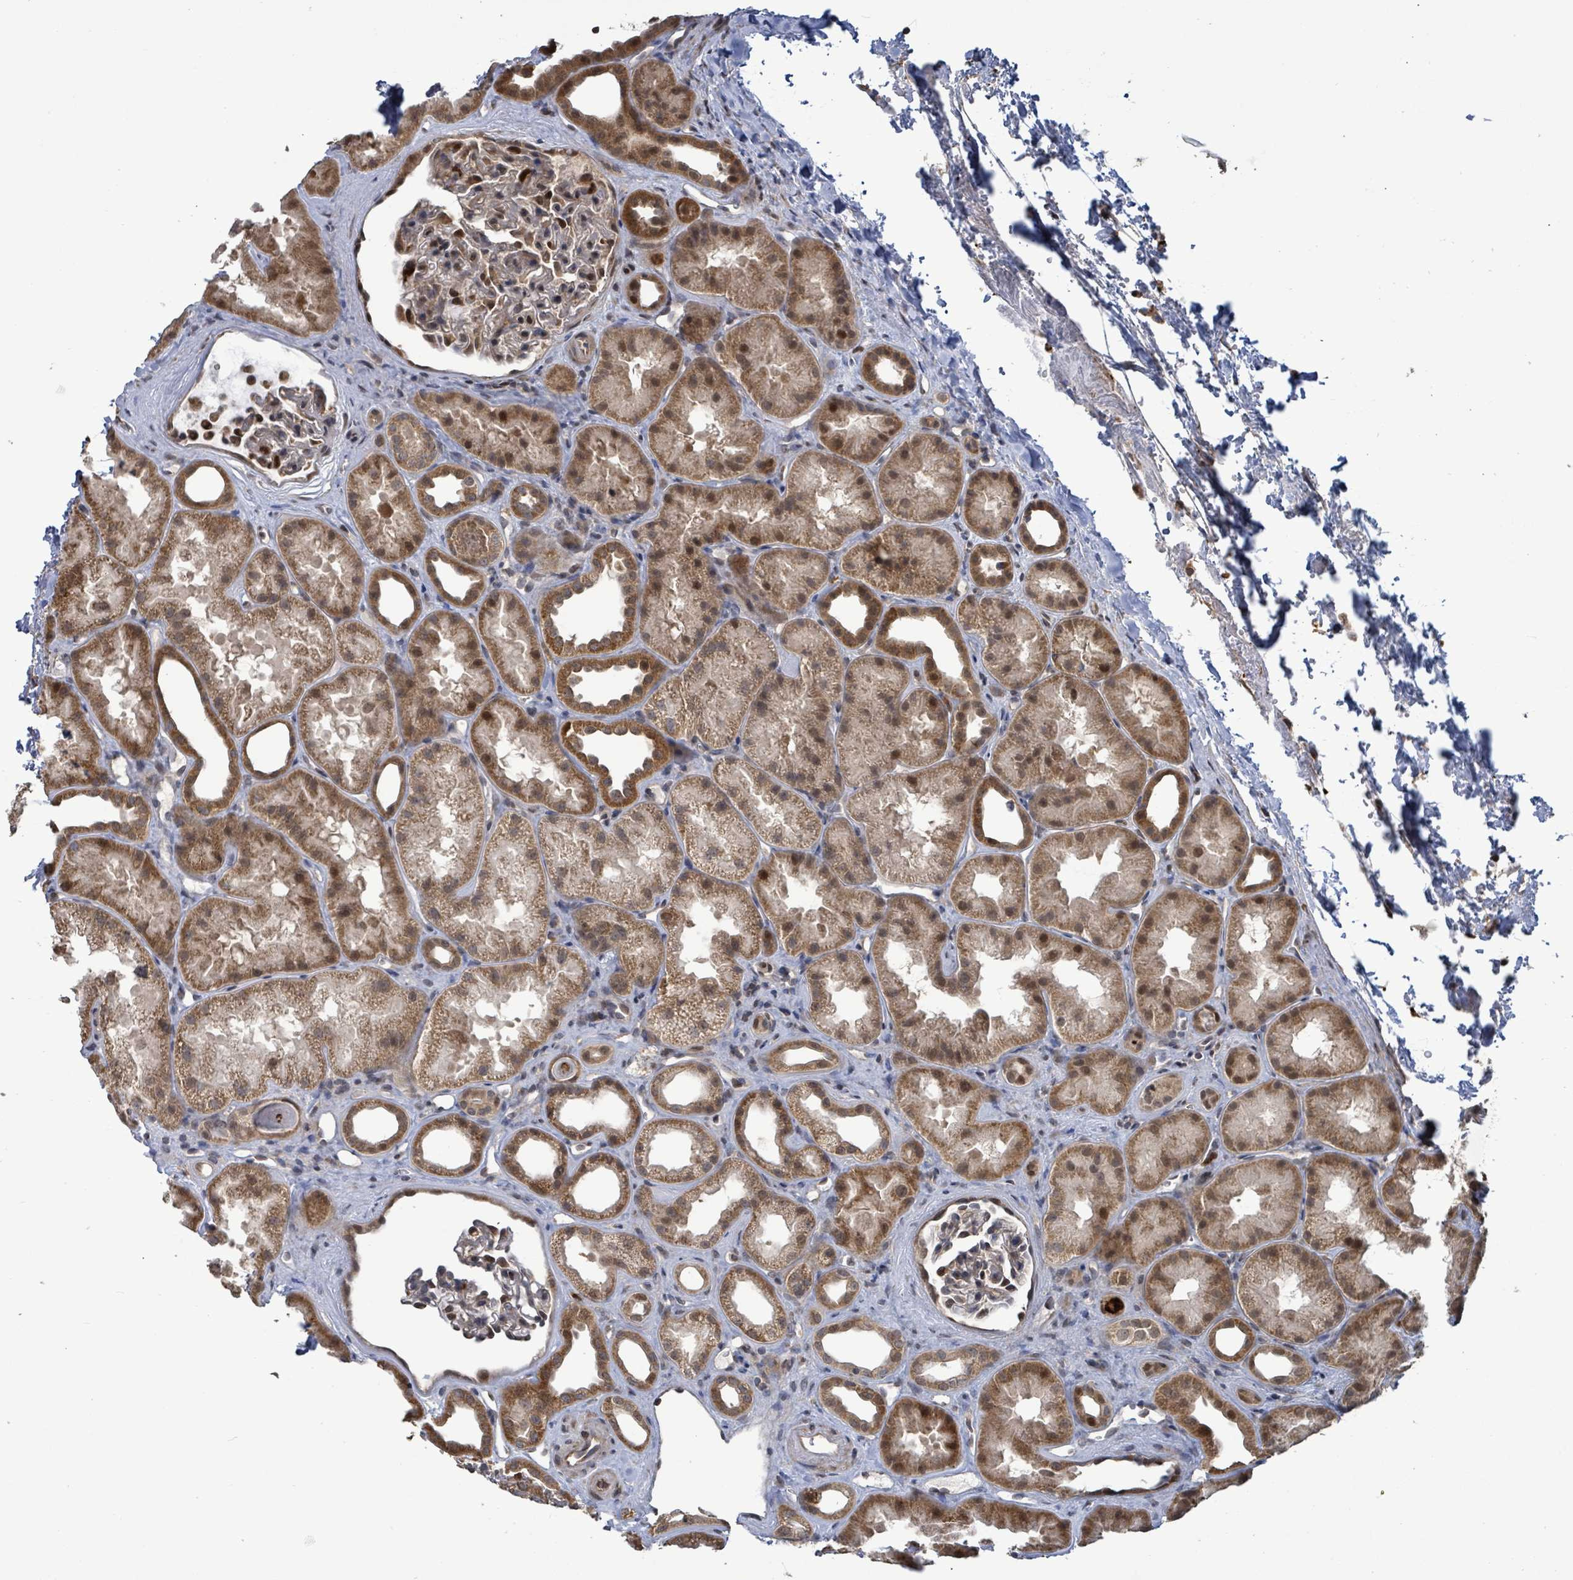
{"staining": {"intensity": "moderate", "quantity": "25%-75%", "location": "cytoplasmic/membranous,nuclear"}, "tissue": "kidney", "cell_type": "Cells in glomeruli", "image_type": "normal", "snomed": [{"axis": "morphology", "description": "Normal tissue, NOS"}, {"axis": "topography", "description": "Kidney"}], "caption": "The immunohistochemical stain highlights moderate cytoplasmic/membranous,nuclear expression in cells in glomeruli of benign kidney. (Stains: DAB in brown, nuclei in blue, Microscopy: brightfield microscopy at high magnification).", "gene": "COQ6", "patient": {"sex": "male", "age": 61}}